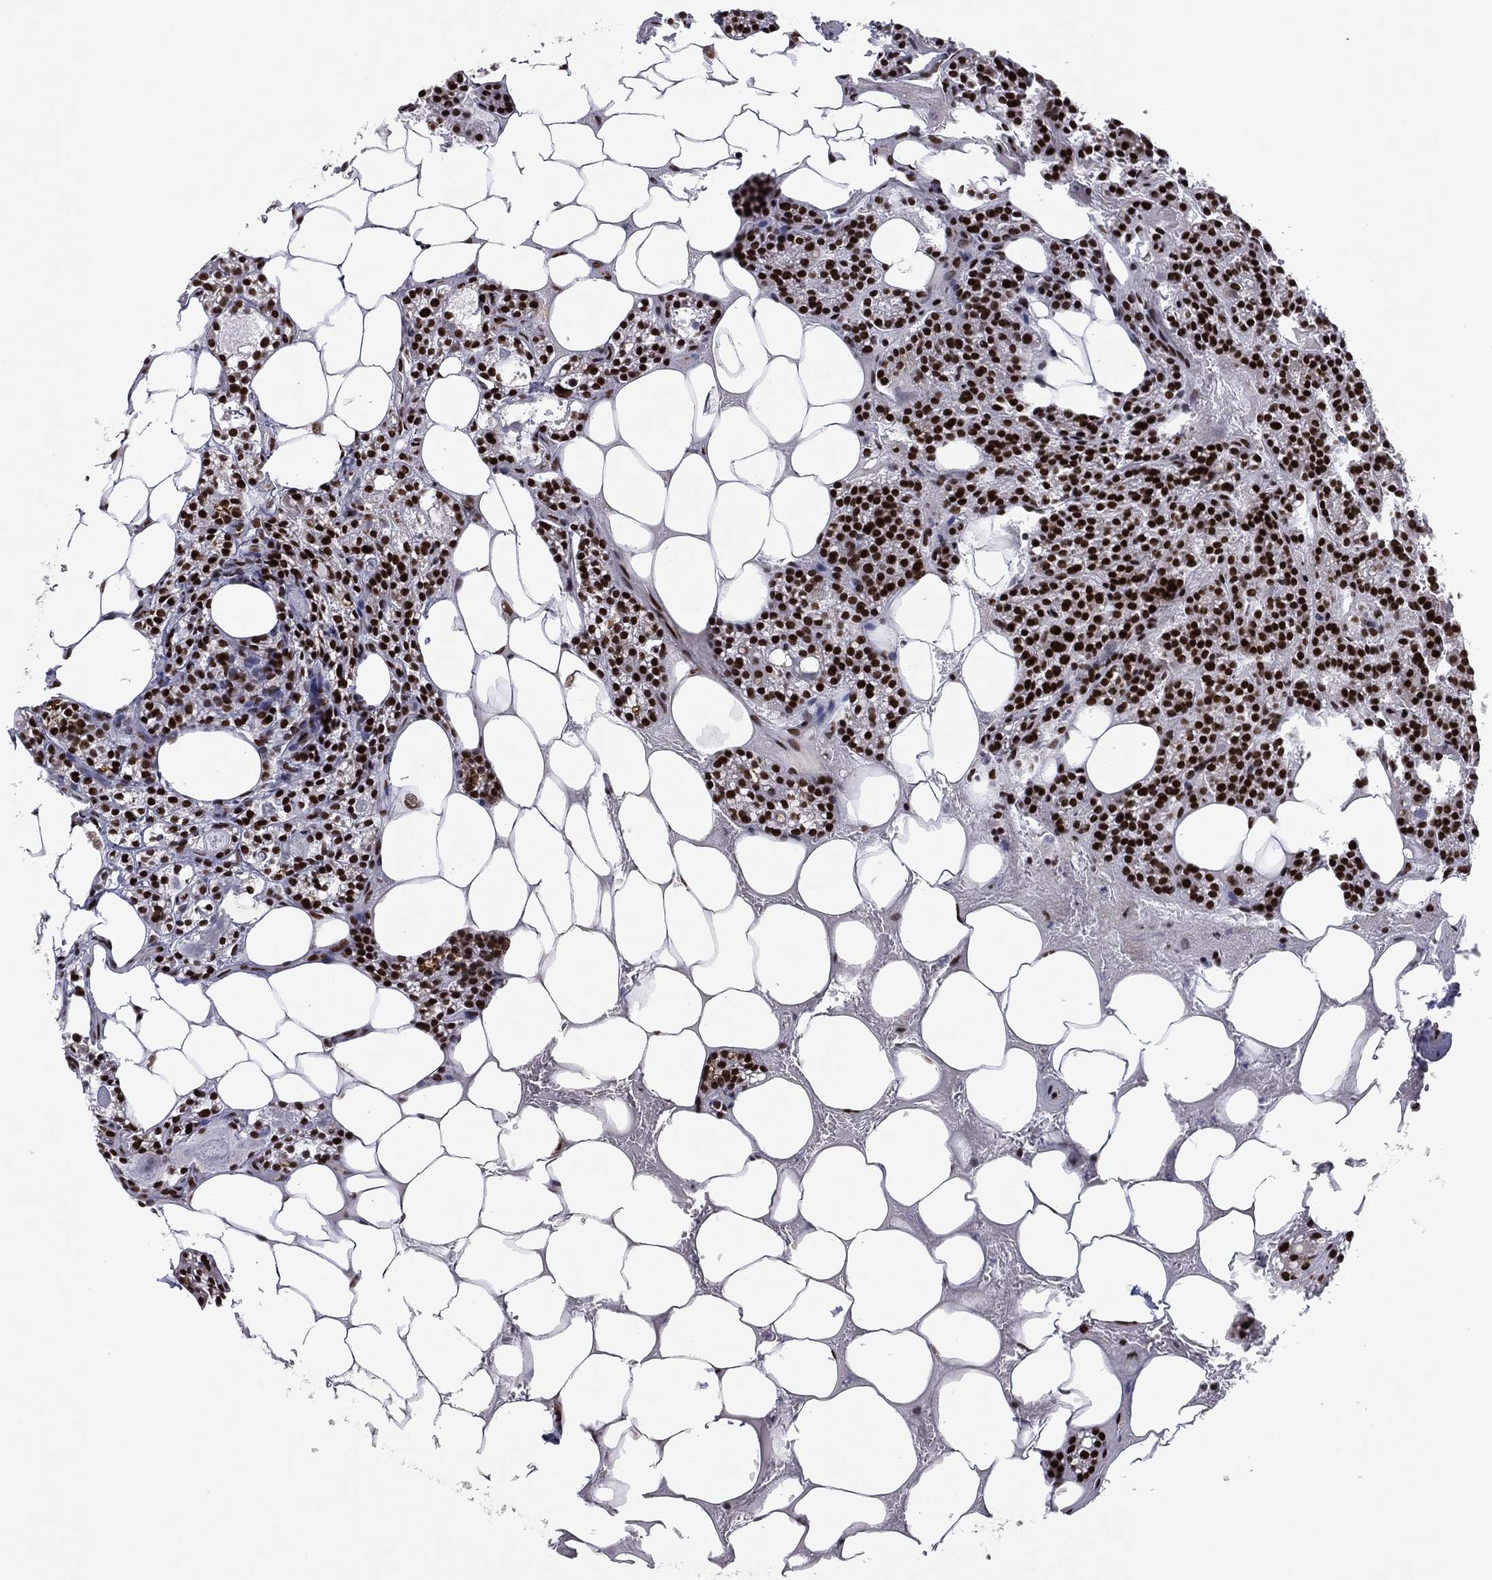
{"staining": {"intensity": "strong", "quantity": ">75%", "location": "nuclear"}, "tissue": "parathyroid gland", "cell_type": "Glandular cells", "image_type": "normal", "snomed": [{"axis": "morphology", "description": "Normal tissue, NOS"}, {"axis": "topography", "description": "Parathyroid gland"}], "caption": "Immunohistochemistry (IHC) micrograph of unremarkable parathyroid gland: human parathyroid gland stained using IHC displays high levels of strong protein expression localized specifically in the nuclear of glandular cells, appearing as a nuclear brown color.", "gene": "RTF1", "patient": {"sex": "female", "age": 83}}